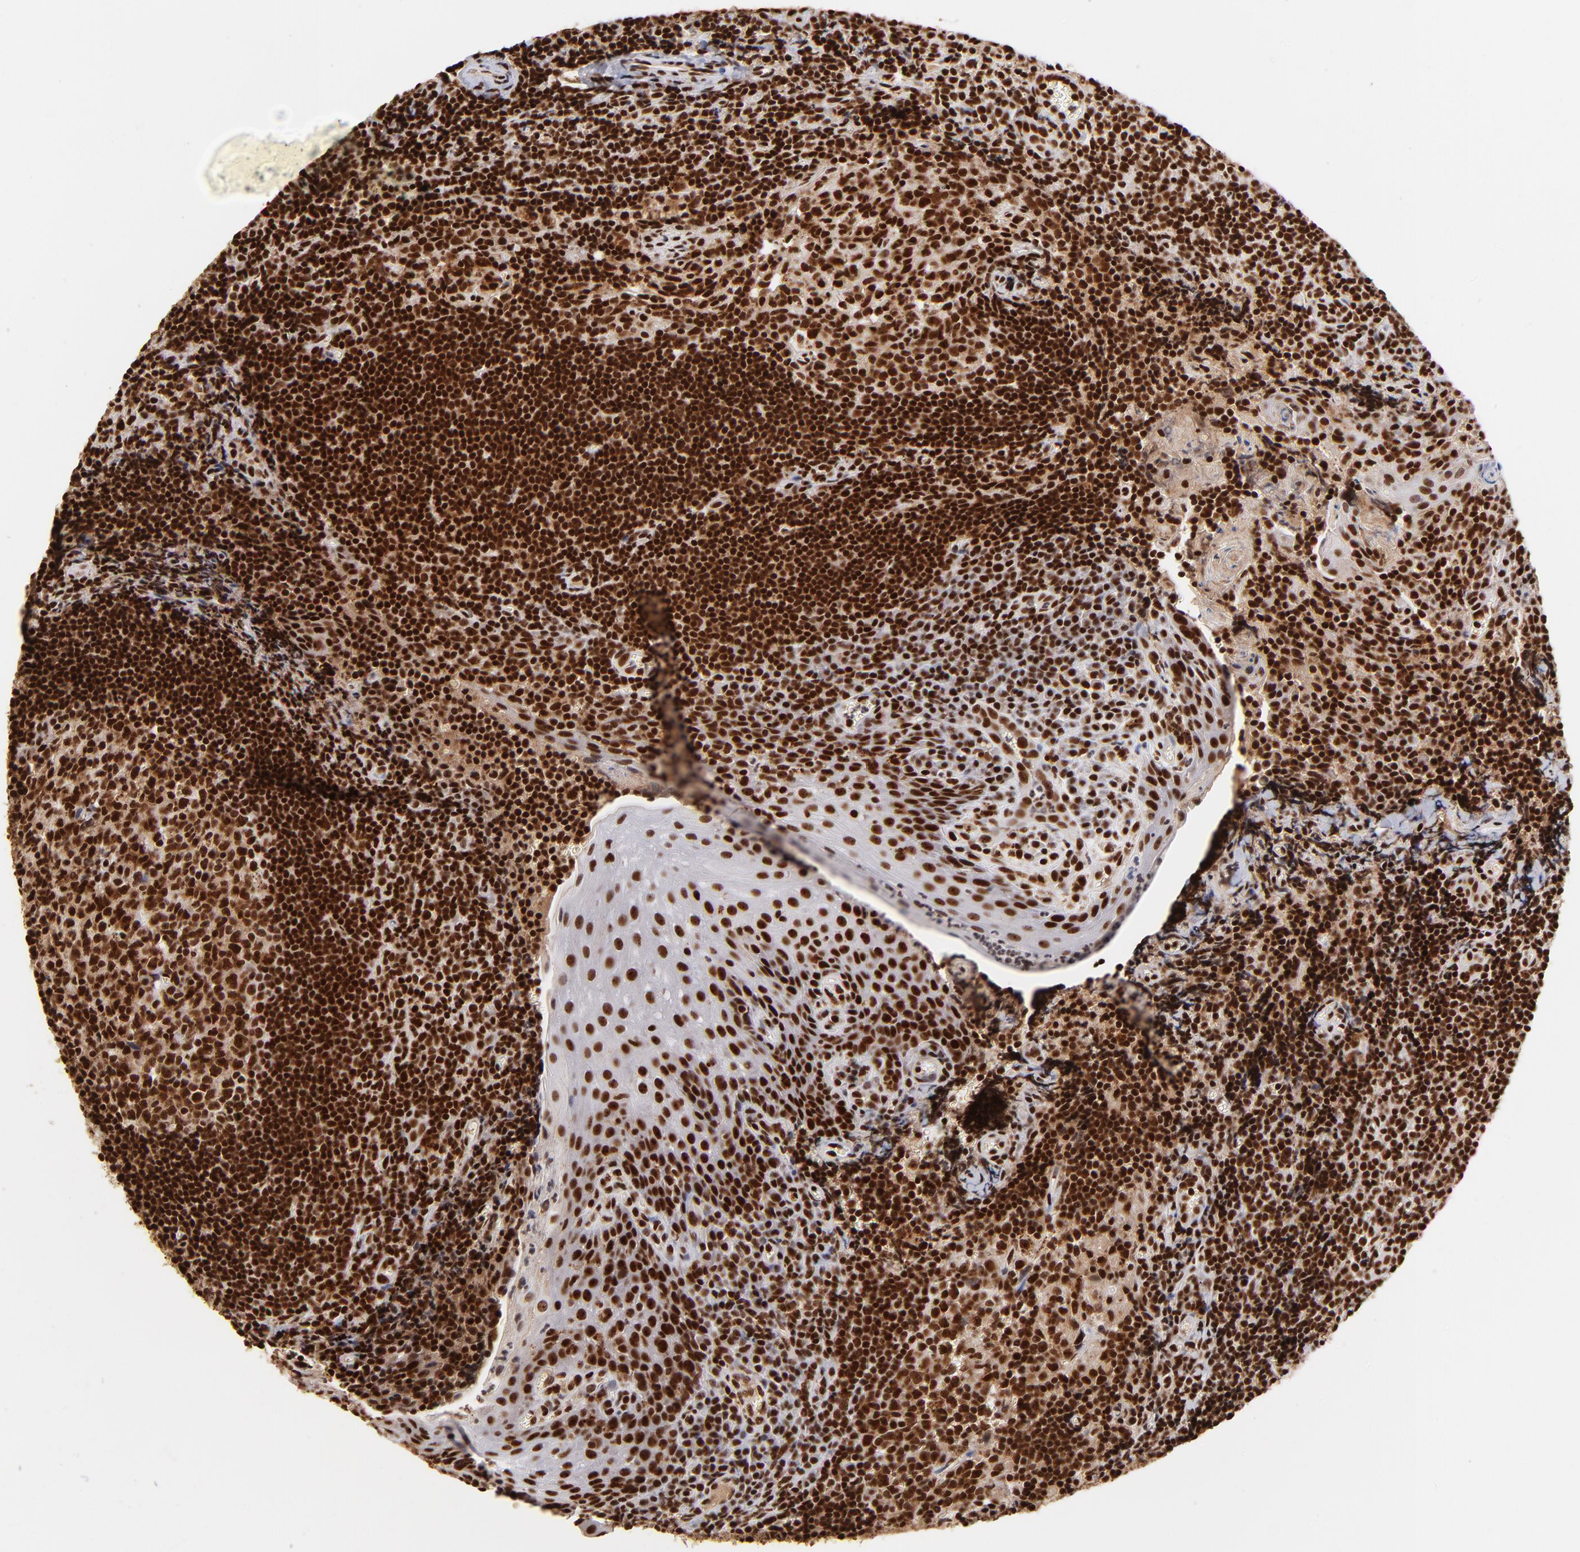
{"staining": {"intensity": "strong", "quantity": ">75%", "location": "nuclear"}, "tissue": "tonsil", "cell_type": "Germinal center cells", "image_type": "normal", "snomed": [{"axis": "morphology", "description": "Normal tissue, NOS"}, {"axis": "topography", "description": "Tonsil"}], "caption": "Strong nuclear expression is present in approximately >75% of germinal center cells in unremarkable tonsil.", "gene": "ZNF146", "patient": {"sex": "male", "age": 20}}